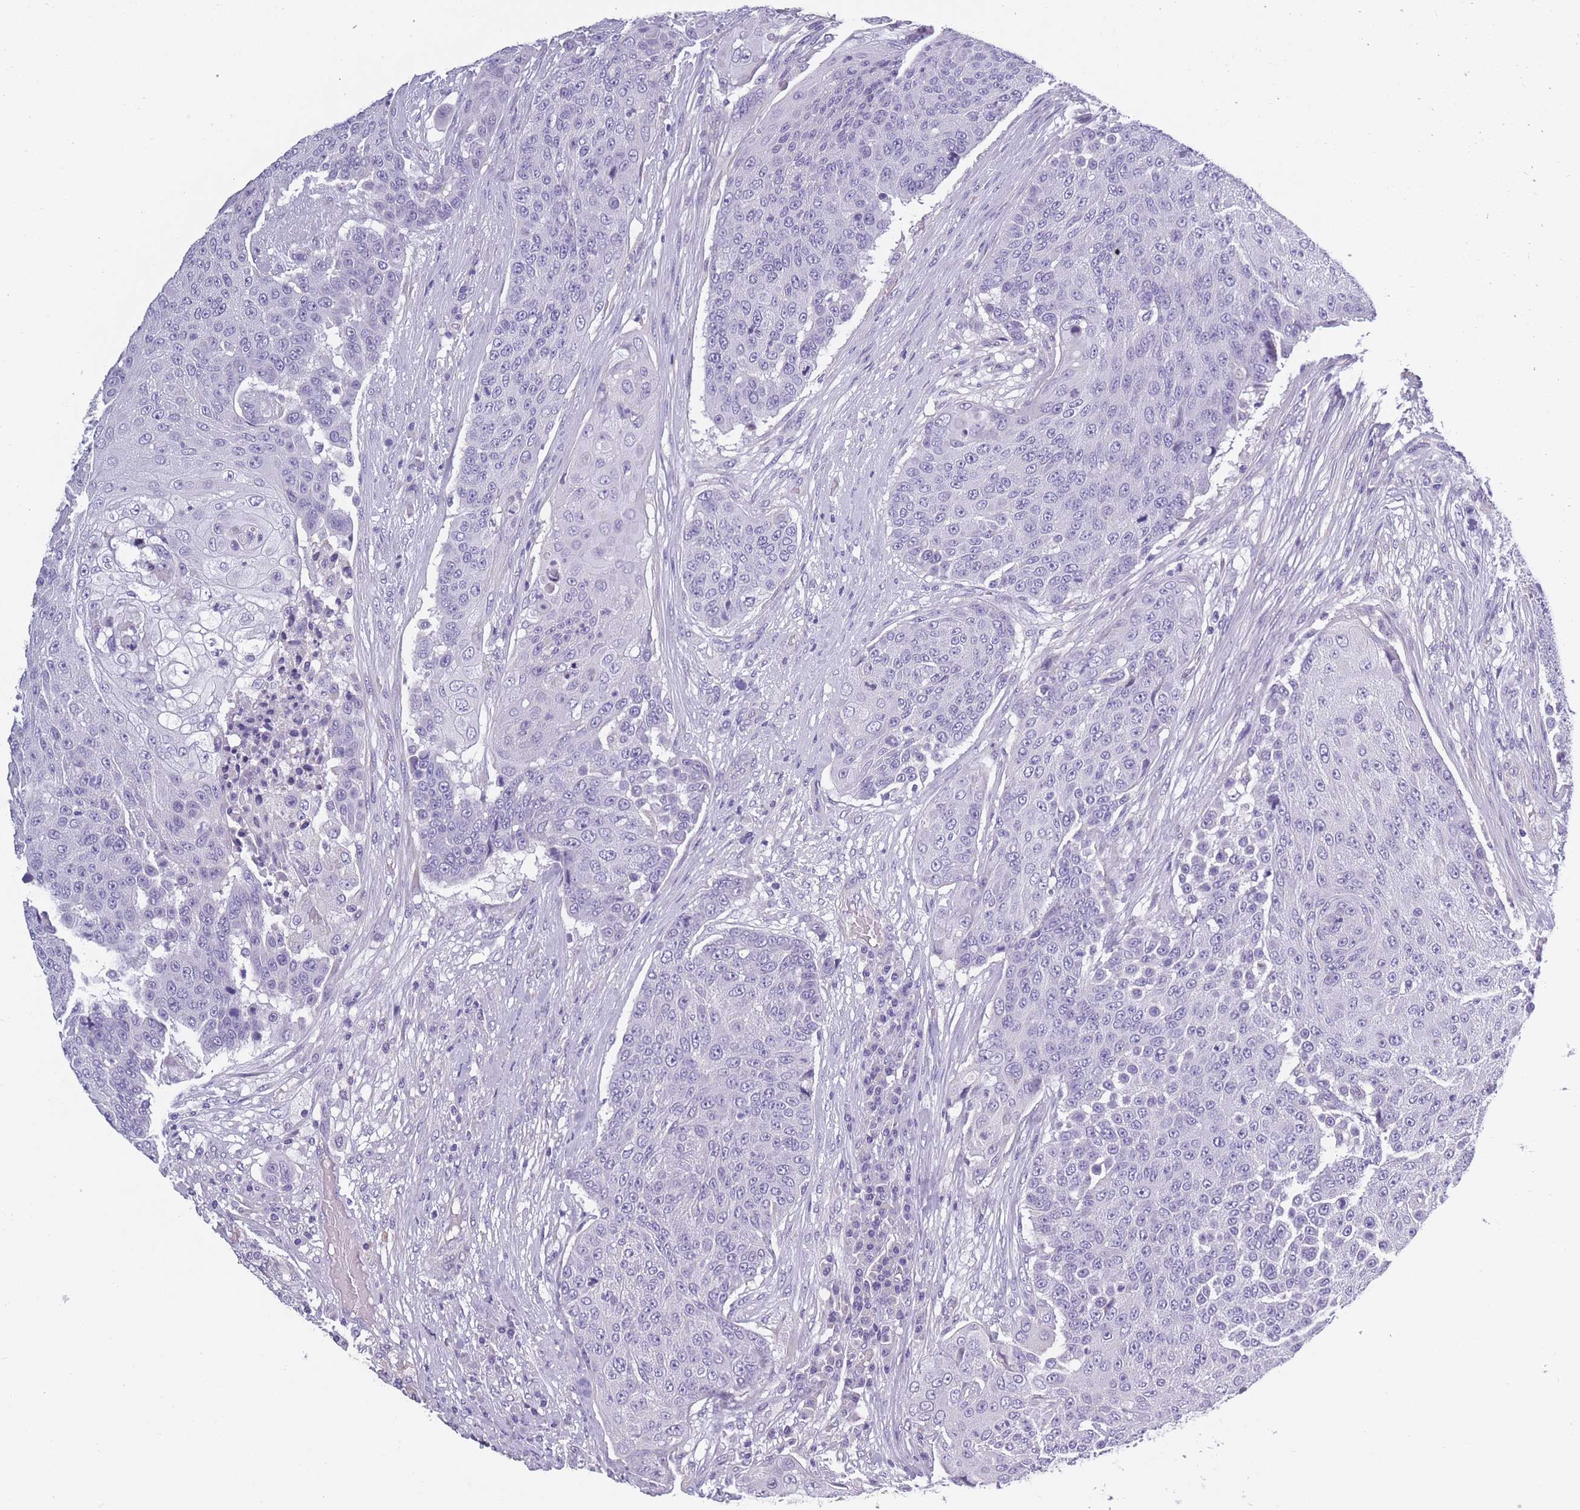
{"staining": {"intensity": "negative", "quantity": "none", "location": "none"}, "tissue": "urothelial cancer", "cell_type": "Tumor cells", "image_type": "cancer", "snomed": [{"axis": "morphology", "description": "Urothelial carcinoma, High grade"}, {"axis": "topography", "description": "Urinary bladder"}], "caption": "DAB immunohistochemical staining of human urothelial cancer reveals no significant expression in tumor cells. Nuclei are stained in blue.", "gene": "OR4C5", "patient": {"sex": "female", "age": 63}}